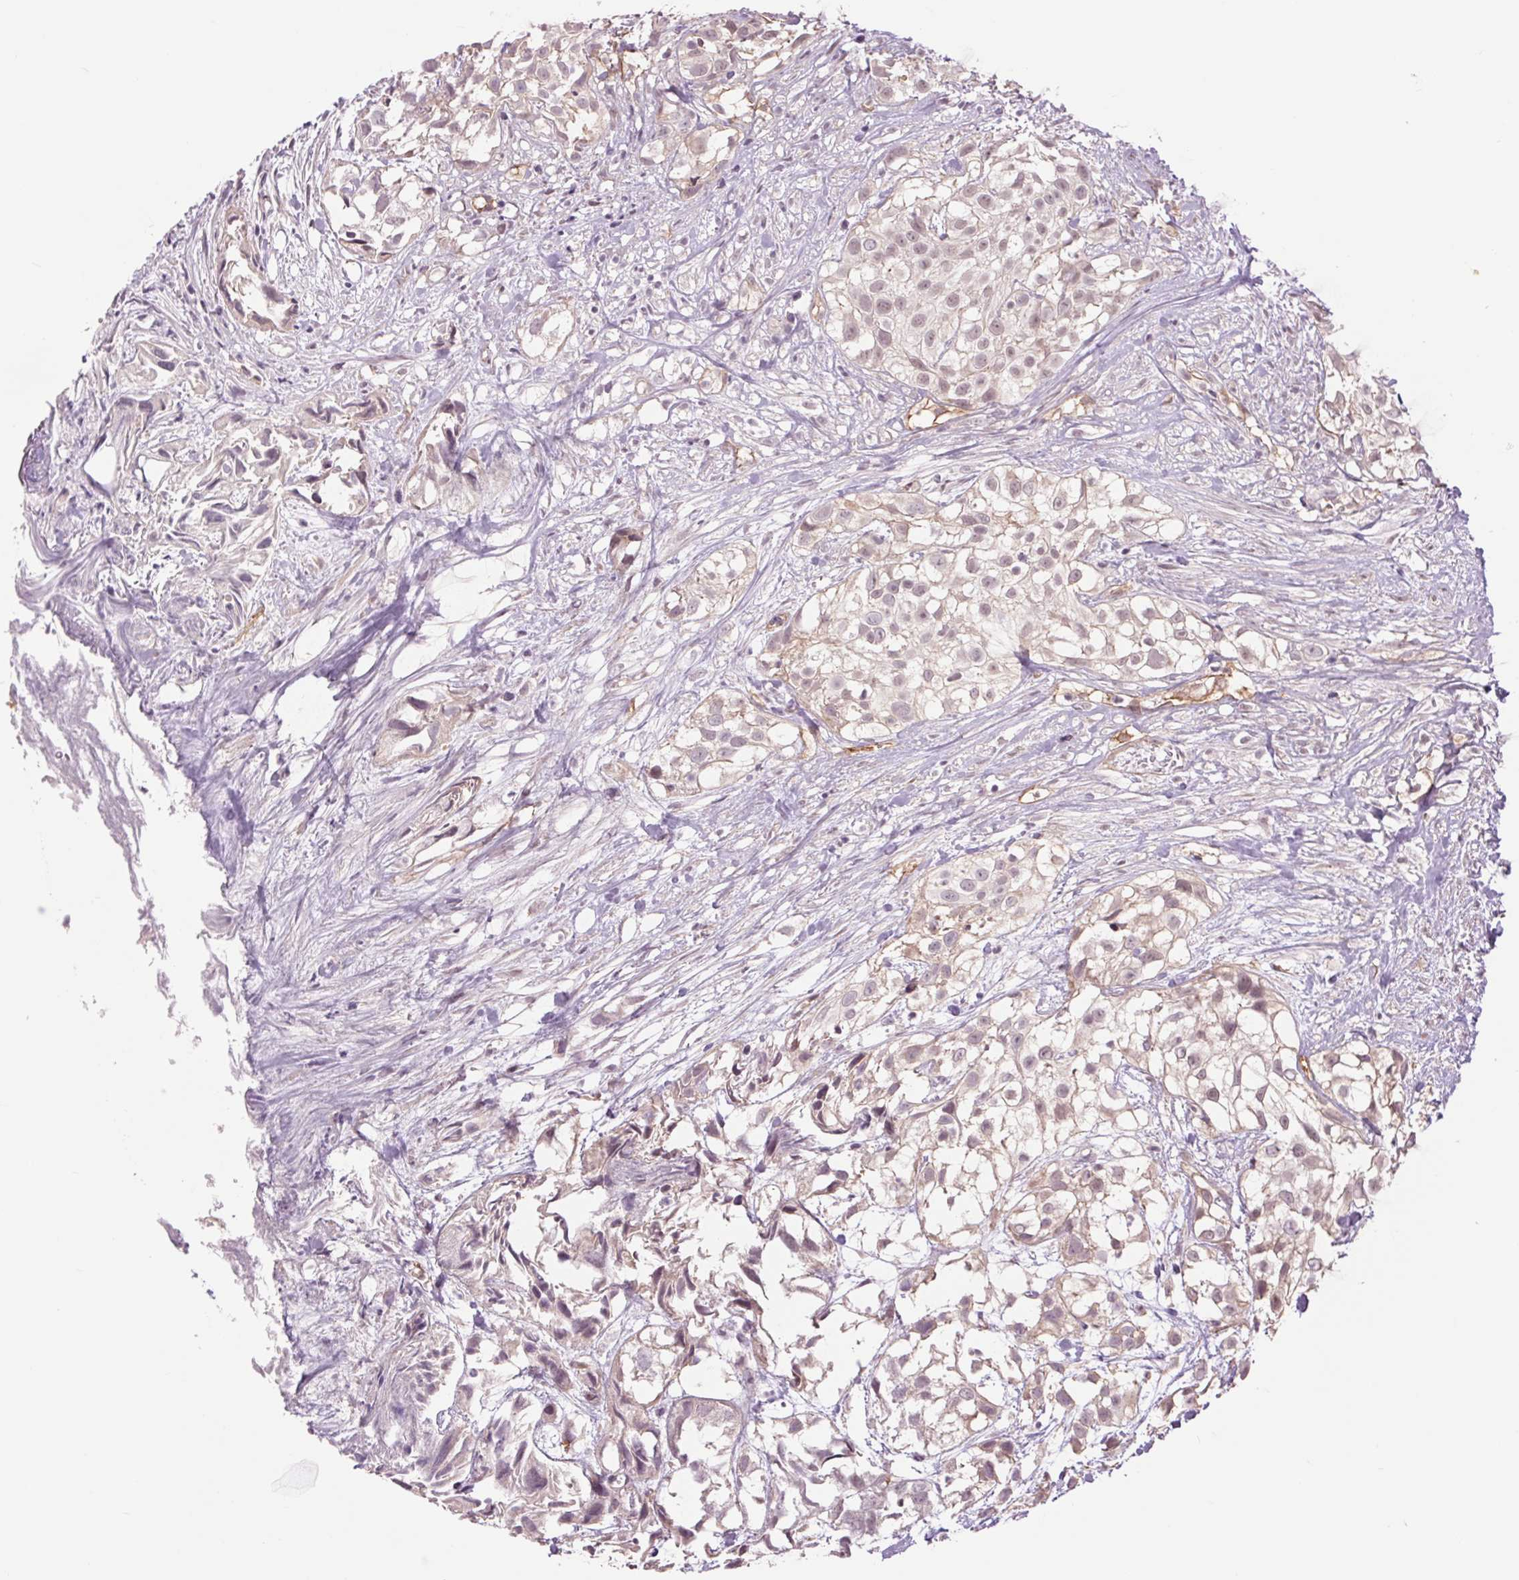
{"staining": {"intensity": "weak", "quantity": "25%-75%", "location": "cytoplasmic/membranous,nuclear"}, "tissue": "urothelial cancer", "cell_type": "Tumor cells", "image_type": "cancer", "snomed": [{"axis": "morphology", "description": "Urothelial carcinoma, High grade"}, {"axis": "topography", "description": "Urinary bladder"}], "caption": "Urothelial carcinoma (high-grade) was stained to show a protein in brown. There is low levels of weak cytoplasmic/membranous and nuclear positivity in approximately 25%-75% of tumor cells.", "gene": "PALM", "patient": {"sex": "male", "age": 56}}